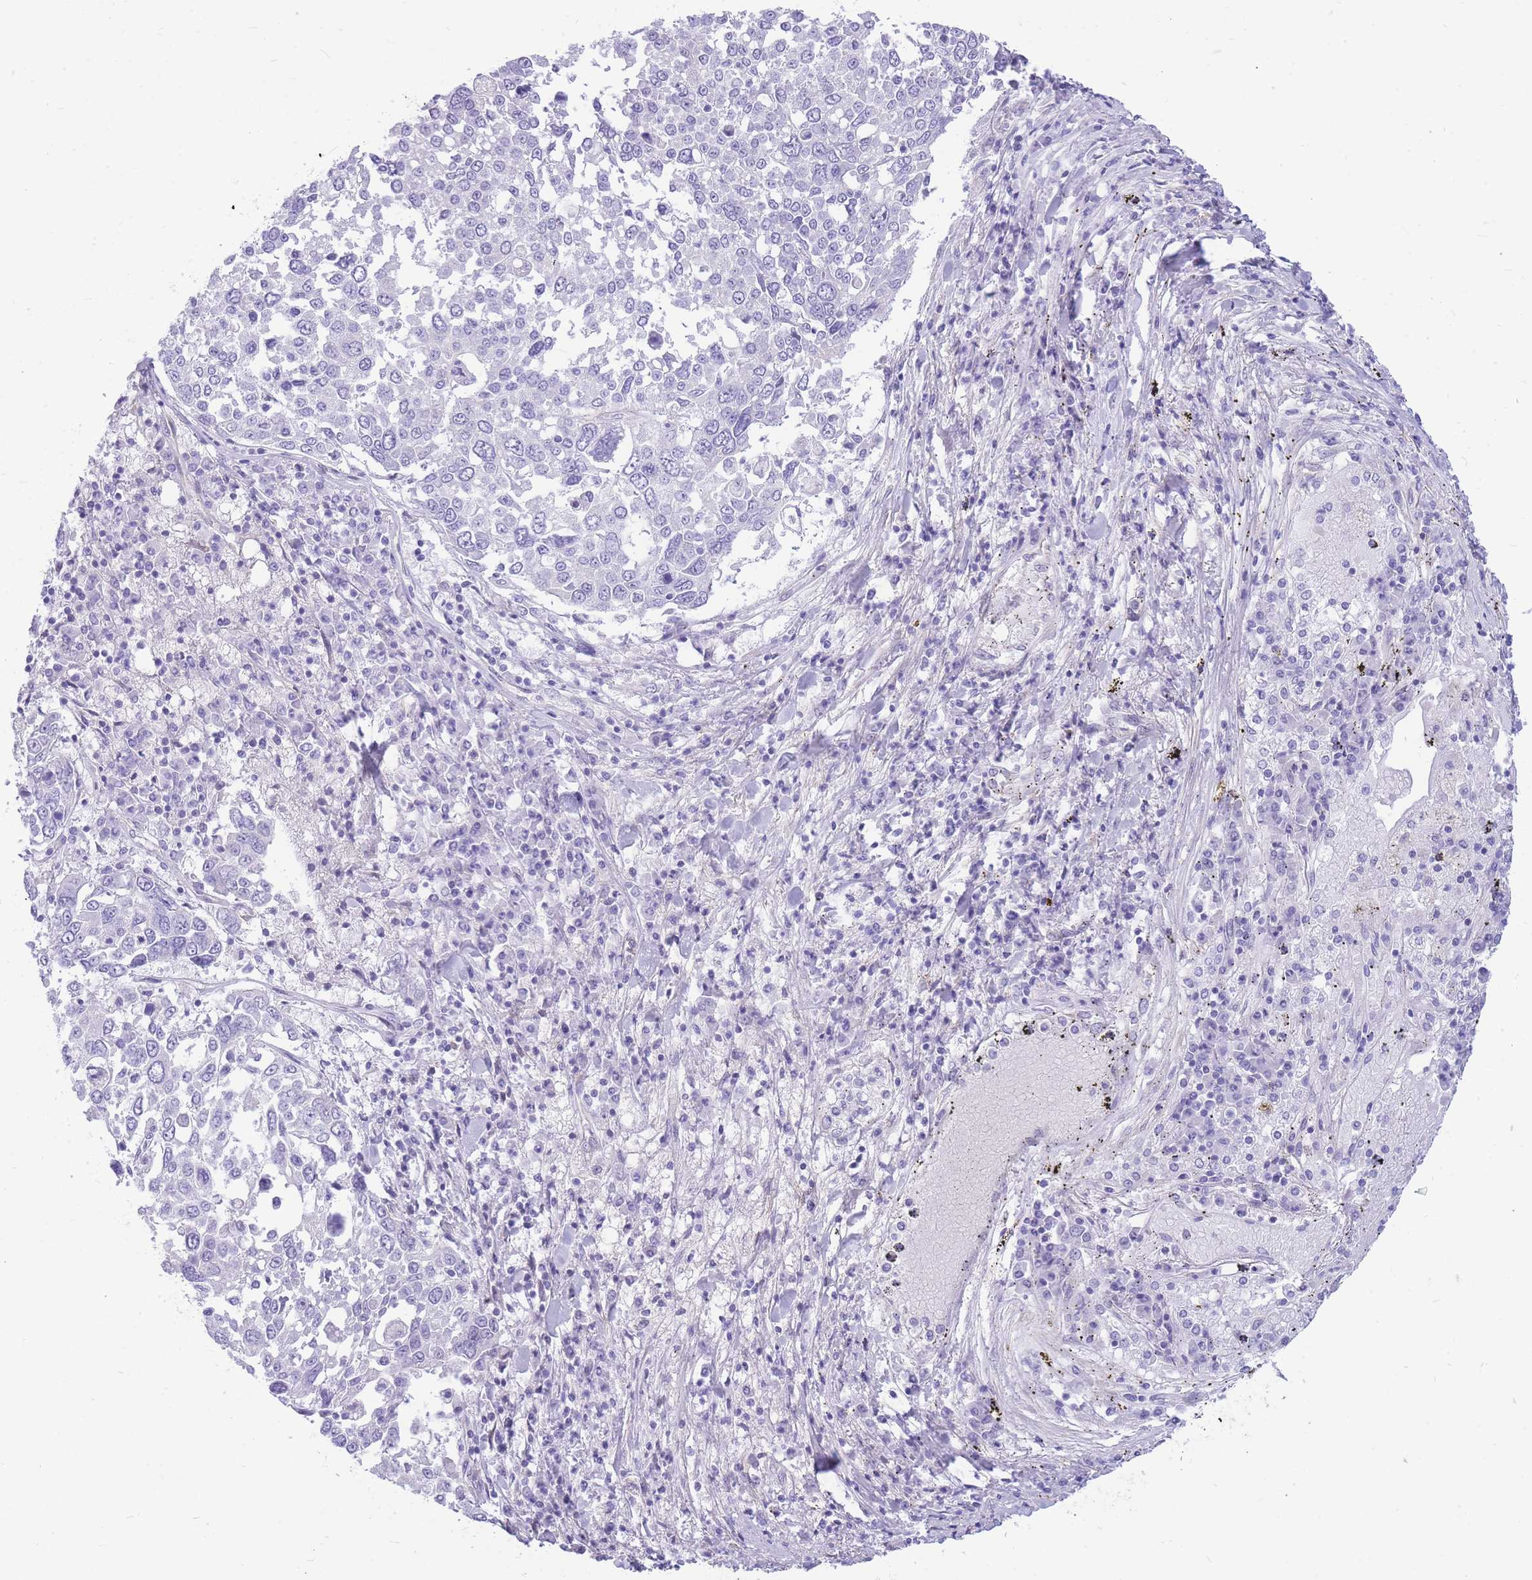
{"staining": {"intensity": "negative", "quantity": "none", "location": "none"}, "tissue": "lung cancer", "cell_type": "Tumor cells", "image_type": "cancer", "snomed": [{"axis": "morphology", "description": "Squamous cell carcinoma, NOS"}, {"axis": "topography", "description": "Lung"}], "caption": "This is an immunohistochemistry photomicrograph of squamous cell carcinoma (lung). There is no staining in tumor cells.", "gene": "ZNF311", "patient": {"sex": "male", "age": 65}}